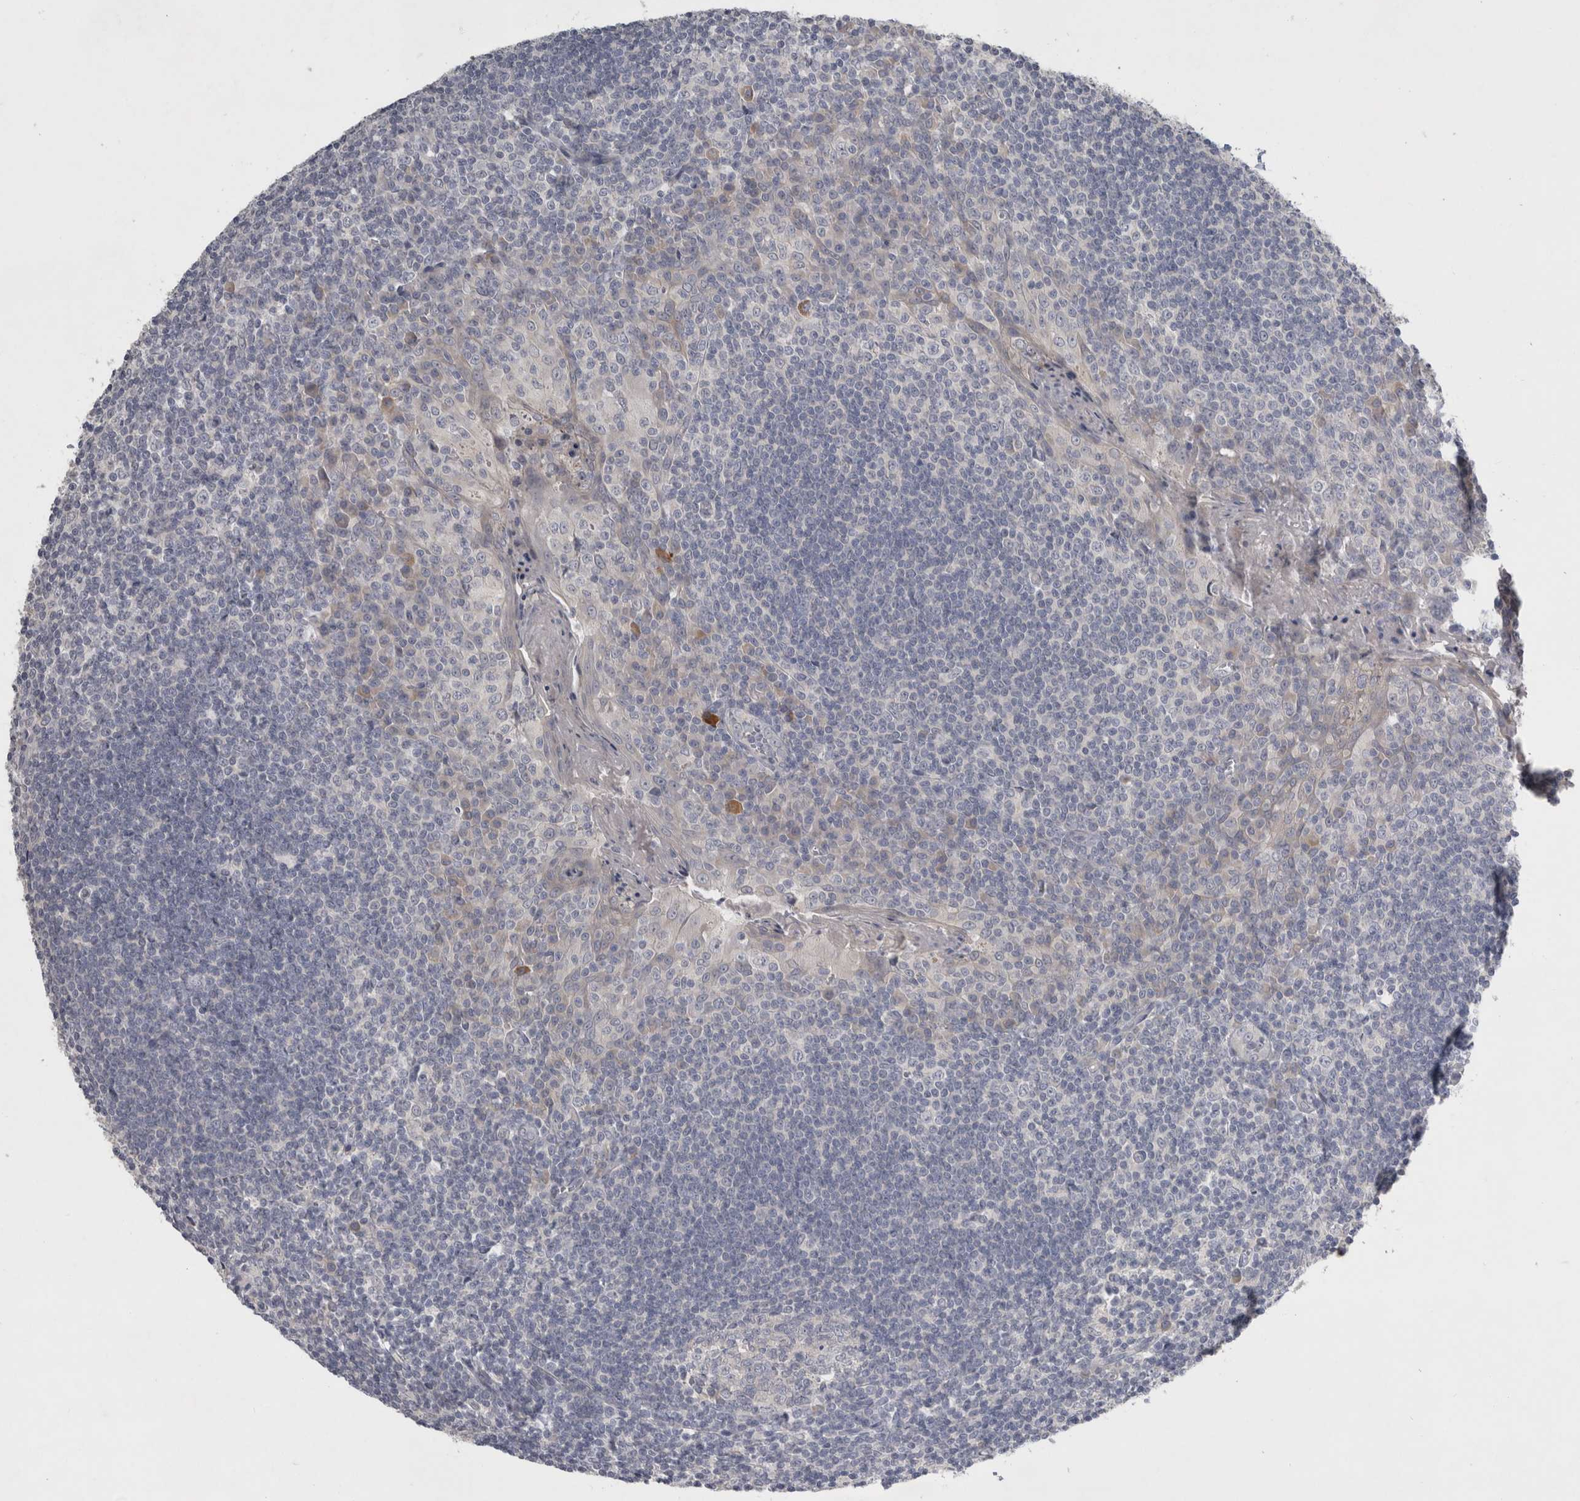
{"staining": {"intensity": "negative", "quantity": "none", "location": "none"}, "tissue": "tonsil", "cell_type": "Germinal center cells", "image_type": "normal", "snomed": [{"axis": "morphology", "description": "Normal tissue, NOS"}, {"axis": "topography", "description": "Tonsil"}], "caption": "The histopathology image exhibits no significant expression in germinal center cells of tonsil.", "gene": "SLC22A11", "patient": {"sex": "male", "age": 27}}